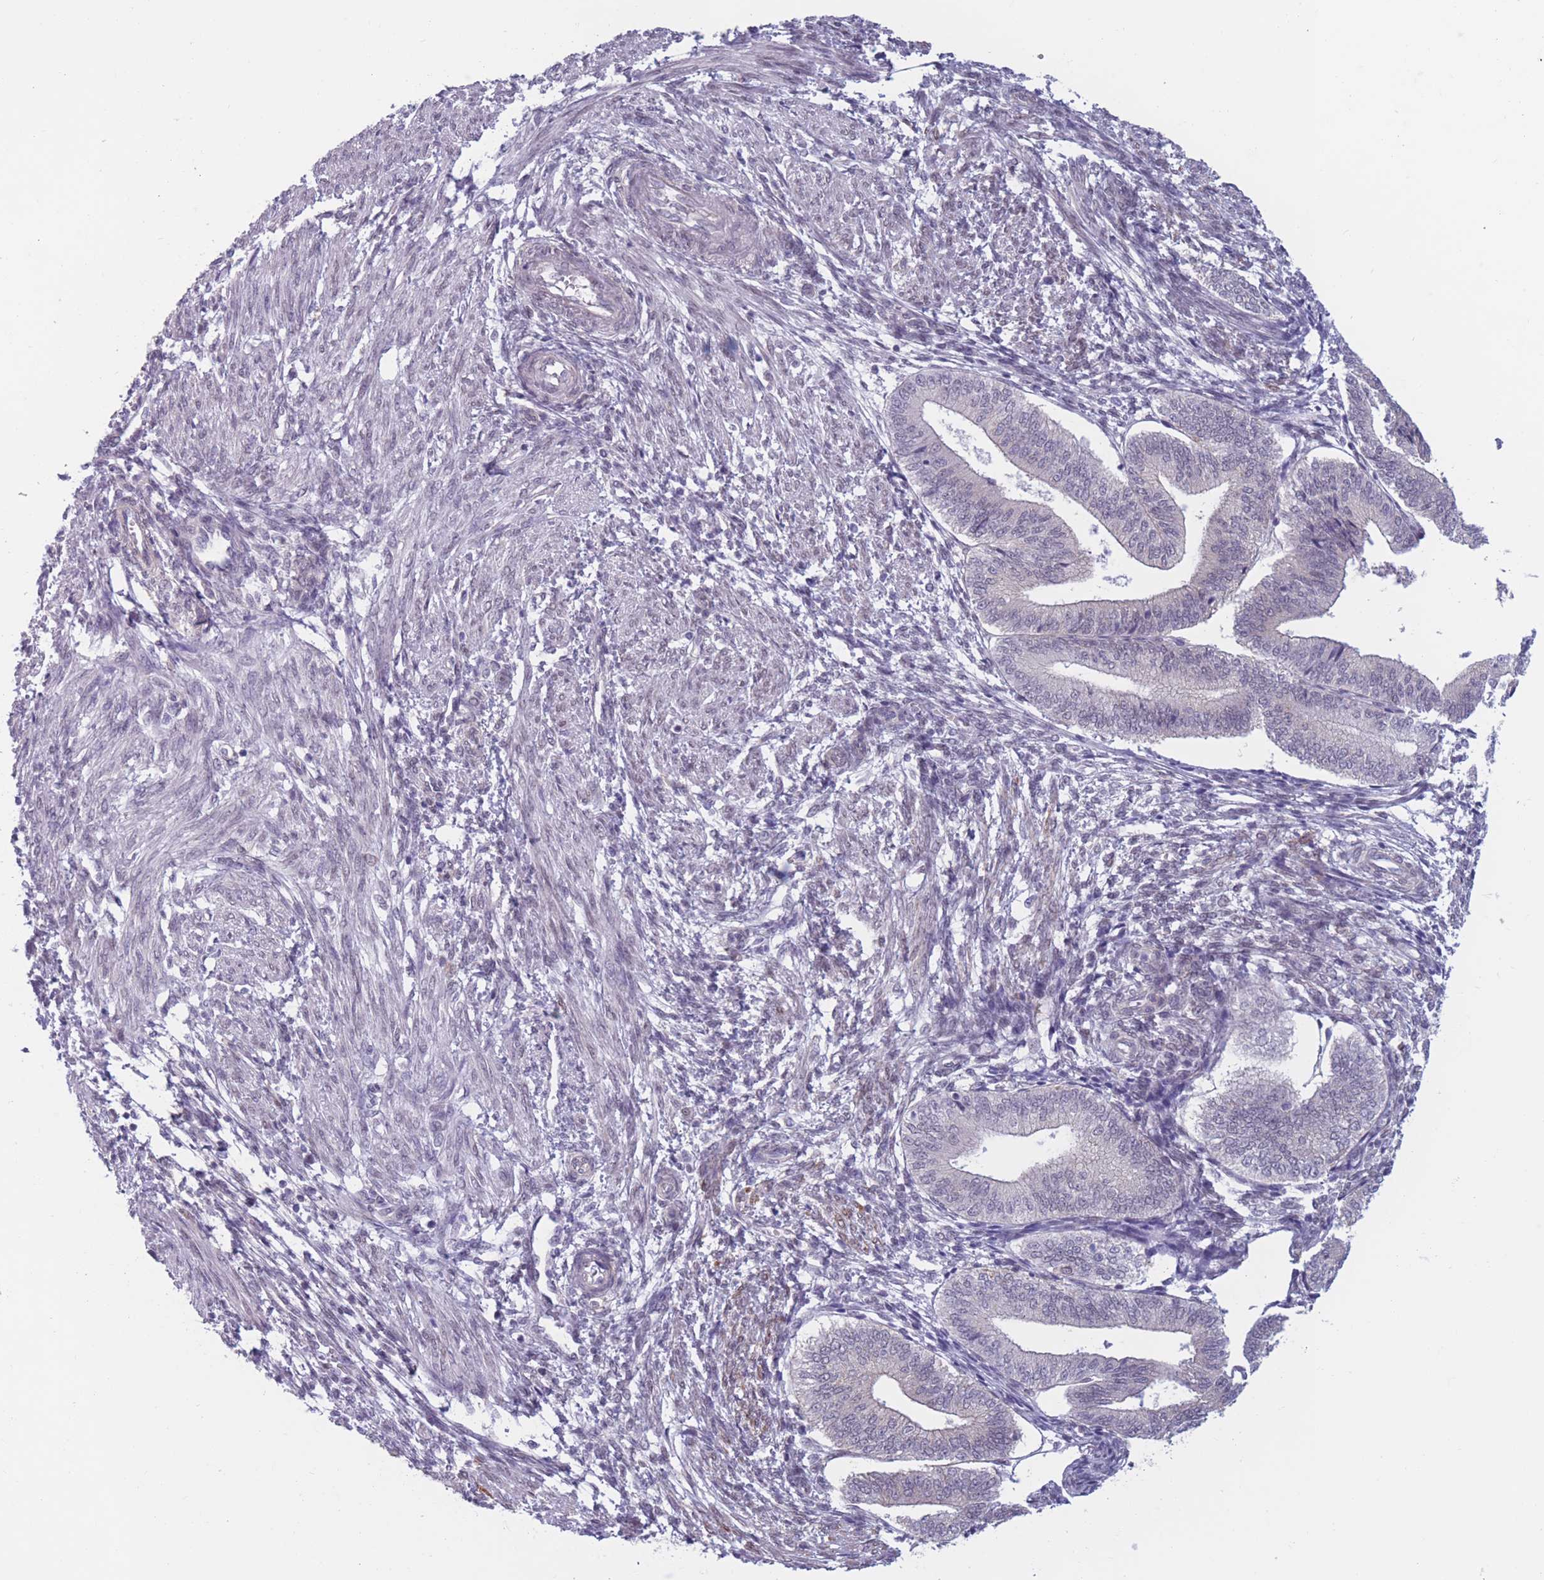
{"staining": {"intensity": "negative", "quantity": "none", "location": "none"}, "tissue": "endometrium", "cell_type": "Cells in endometrial stroma", "image_type": "normal", "snomed": [{"axis": "morphology", "description": "Normal tissue, NOS"}, {"axis": "topography", "description": "Endometrium"}], "caption": "IHC micrograph of normal endometrium: endometrium stained with DAB (3,3'-diaminobenzidine) displays no significant protein positivity in cells in endometrial stroma.", "gene": "PODXL", "patient": {"sex": "female", "age": 34}}